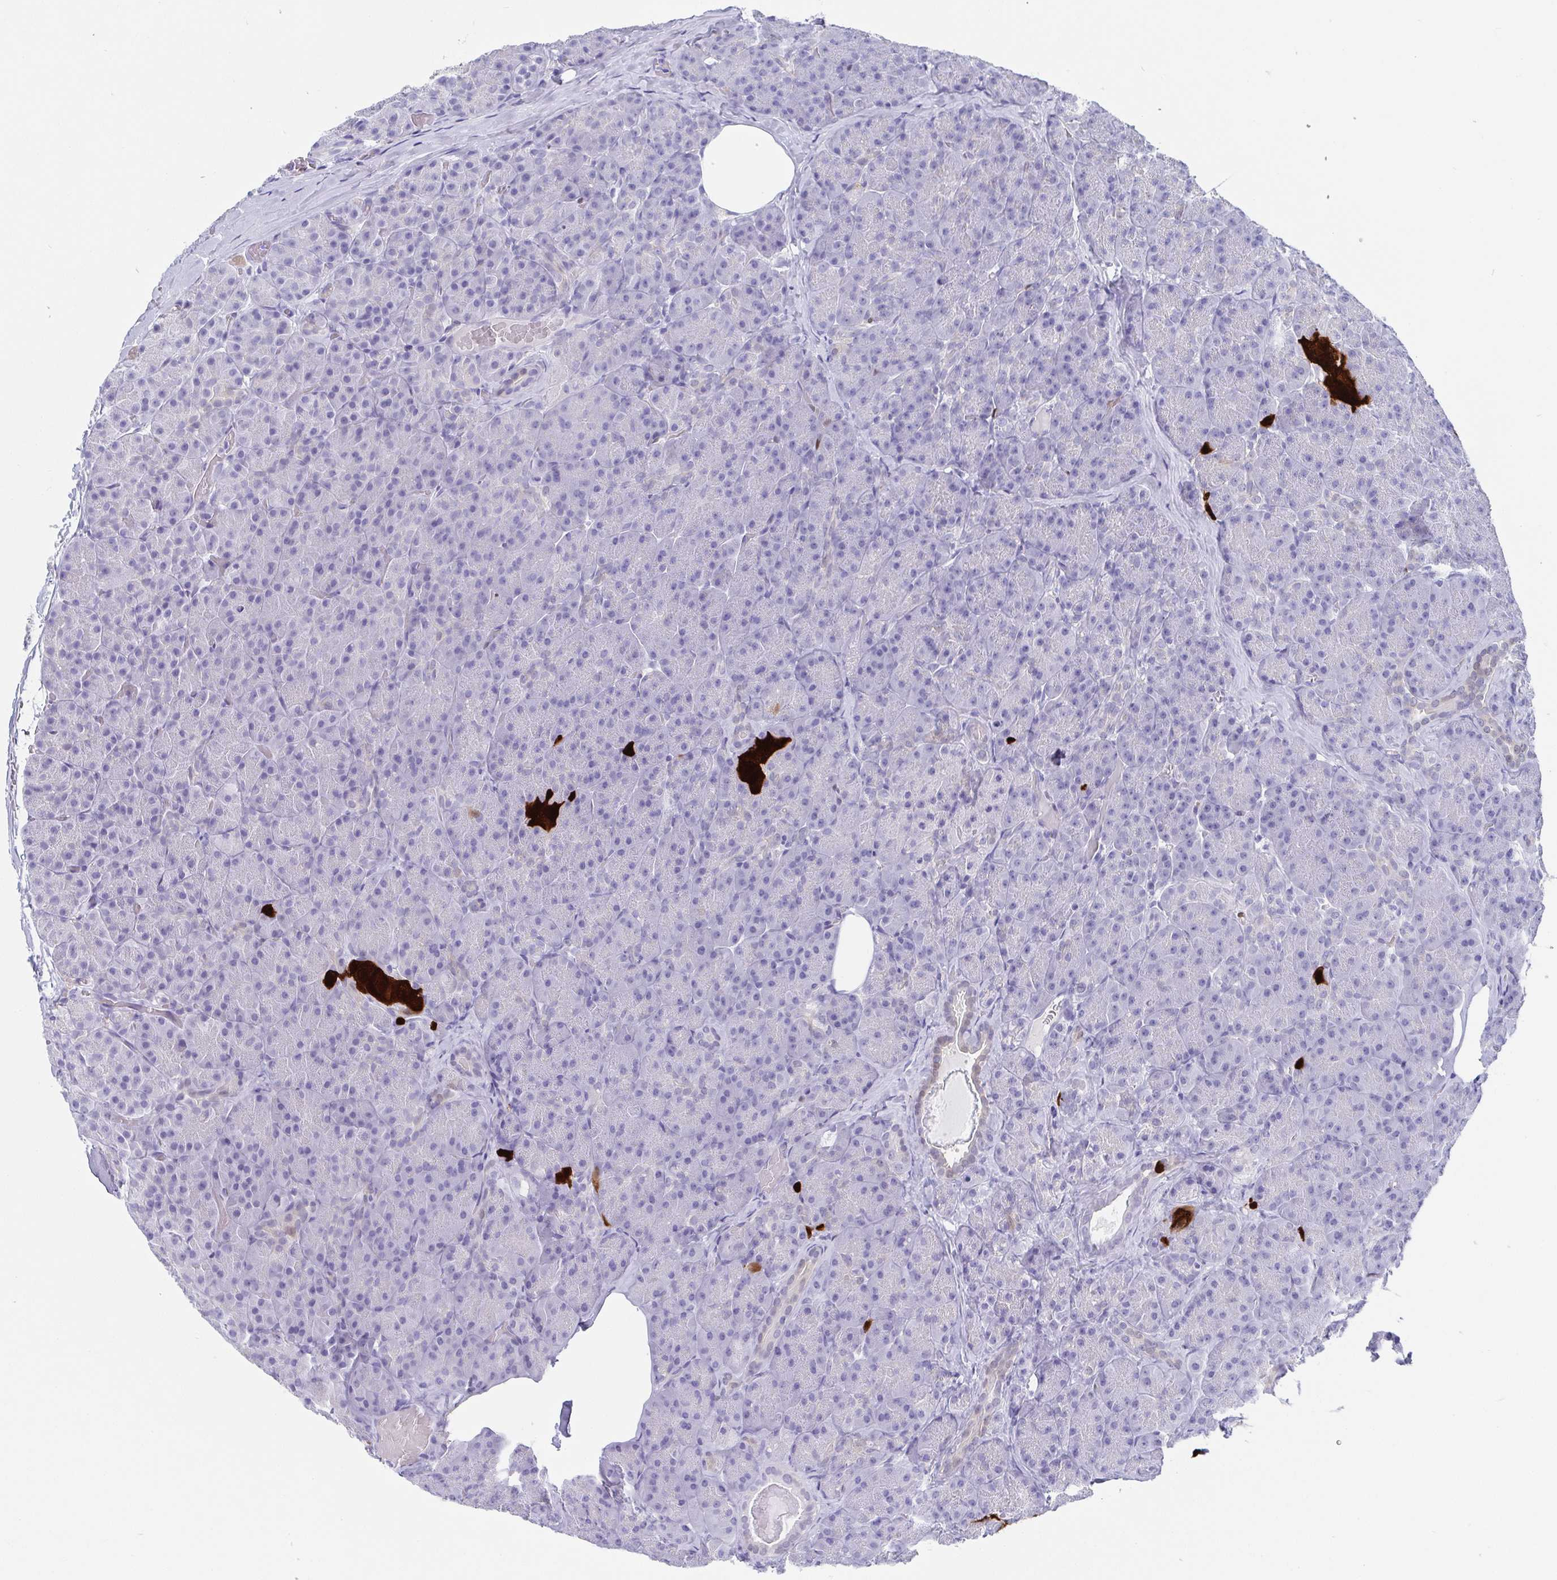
{"staining": {"intensity": "negative", "quantity": "none", "location": "none"}, "tissue": "pancreas", "cell_type": "Exocrine glandular cells", "image_type": "normal", "snomed": [{"axis": "morphology", "description": "Normal tissue, NOS"}, {"axis": "topography", "description": "Pancreas"}], "caption": "DAB (3,3'-diaminobenzidine) immunohistochemical staining of normal pancreas displays no significant positivity in exocrine glandular cells. (DAB (3,3'-diaminobenzidine) immunohistochemistry with hematoxylin counter stain).", "gene": "SCGN", "patient": {"sex": "male", "age": 57}}